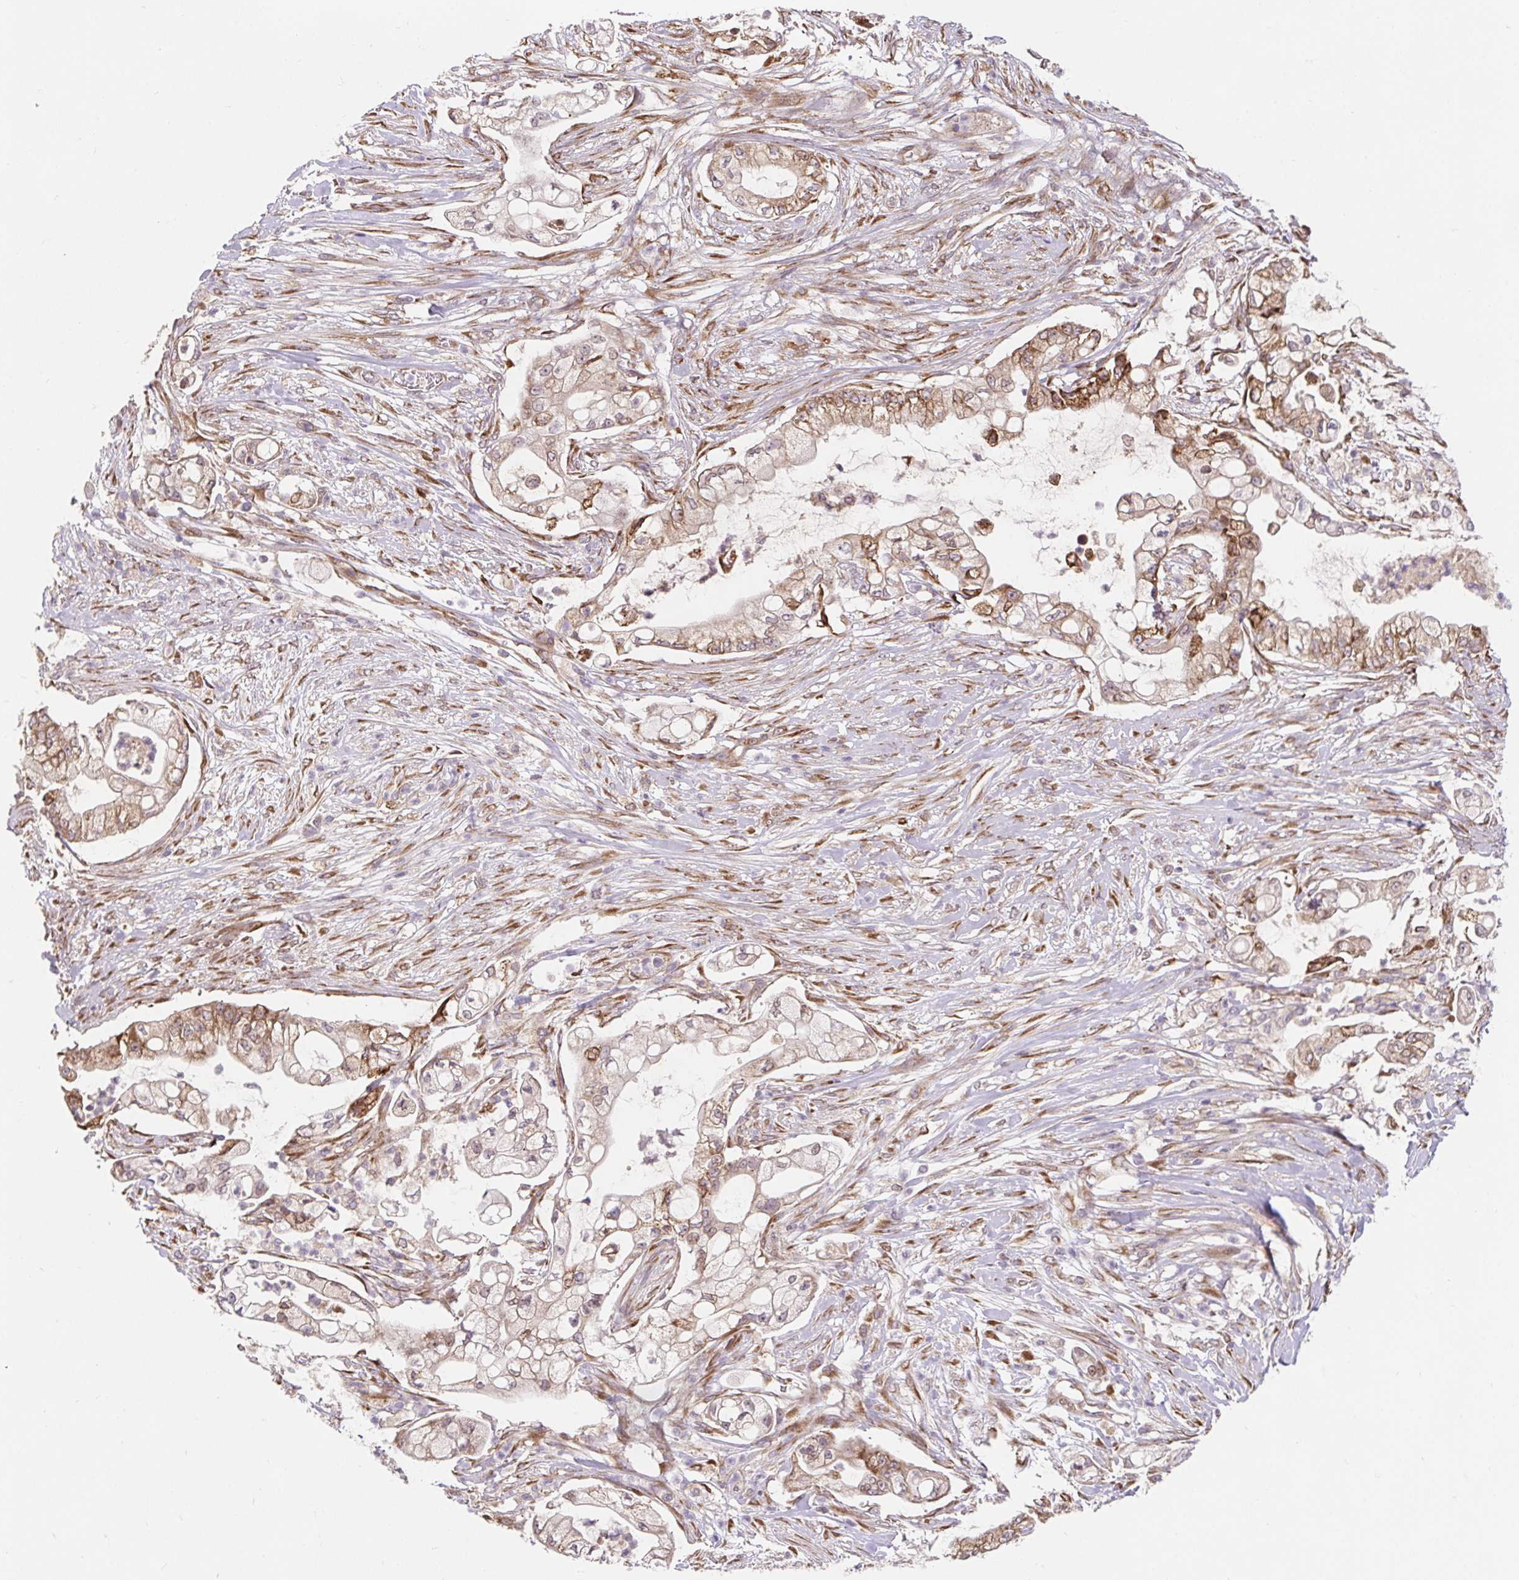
{"staining": {"intensity": "moderate", "quantity": ">75%", "location": "cytoplasmic/membranous"}, "tissue": "pancreatic cancer", "cell_type": "Tumor cells", "image_type": "cancer", "snomed": [{"axis": "morphology", "description": "Adenocarcinoma, NOS"}, {"axis": "topography", "description": "Pancreas"}], "caption": "Protein analysis of adenocarcinoma (pancreatic) tissue demonstrates moderate cytoplasmic/membranous staining in approximately >75% of tumor cells.", "gene": "LYPD5", "patient": {"sex": "female", "age": 69}}